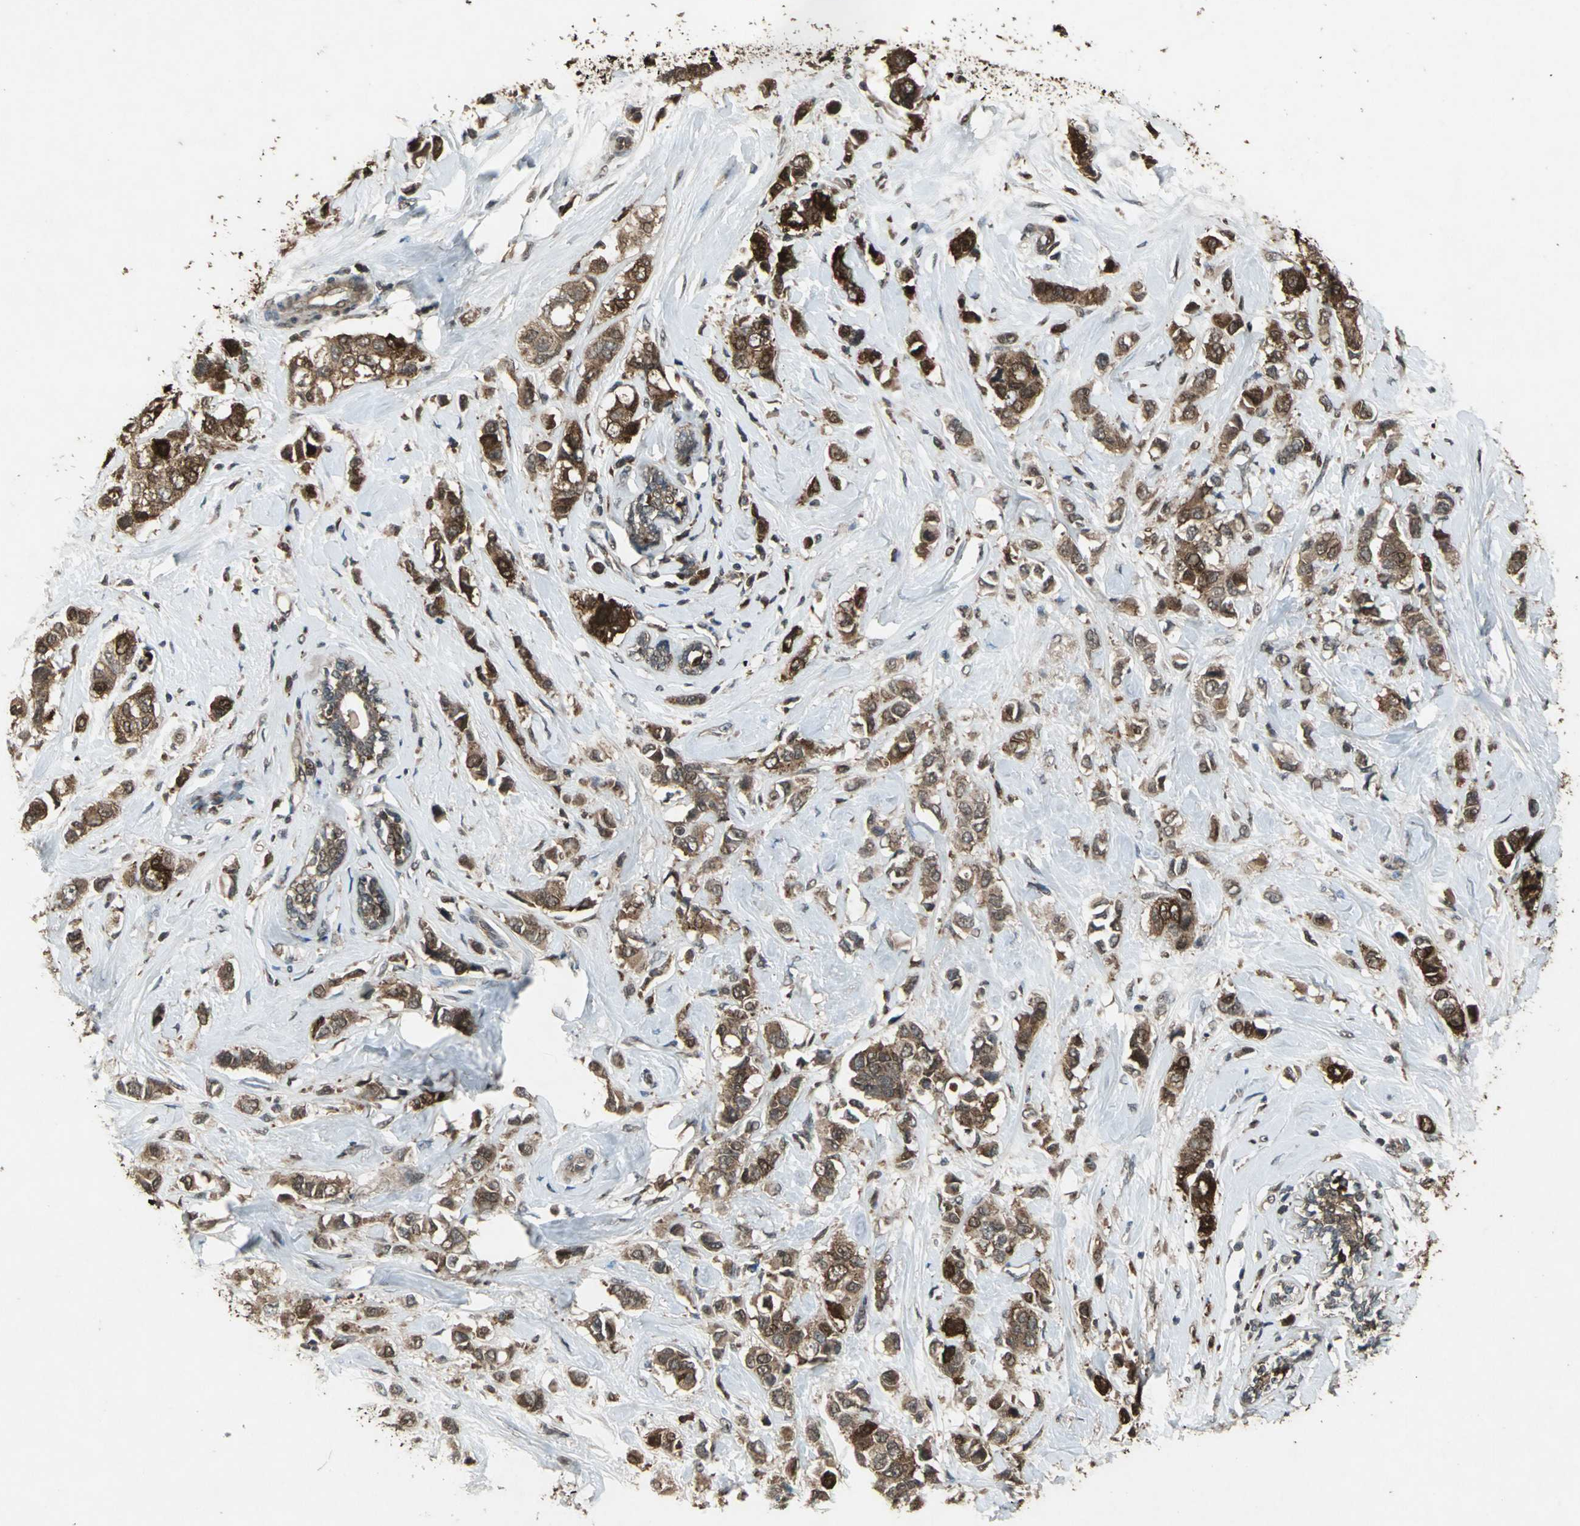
{"staining": {"intensity": "strong", "quantity": ">75%", "location": "cytoplasmic/membranous"}, "tissue": "breast cancer", "cell_type": "Tumor cells", "image_type": "cancer", "snomed": [{"axis": "morphology", "description": "Duct carcinoma"}, {"axis": "topography", "description": "Breast"}], "caption": "Immunohistochemical staining of human breast intraductal carcinoma exhibits high levels of strong cytoplasmic/membranous positivity in about >75% of tumor cells.", "gene": "PYCARD", "patient": {"sex": "female", "age": 50}}